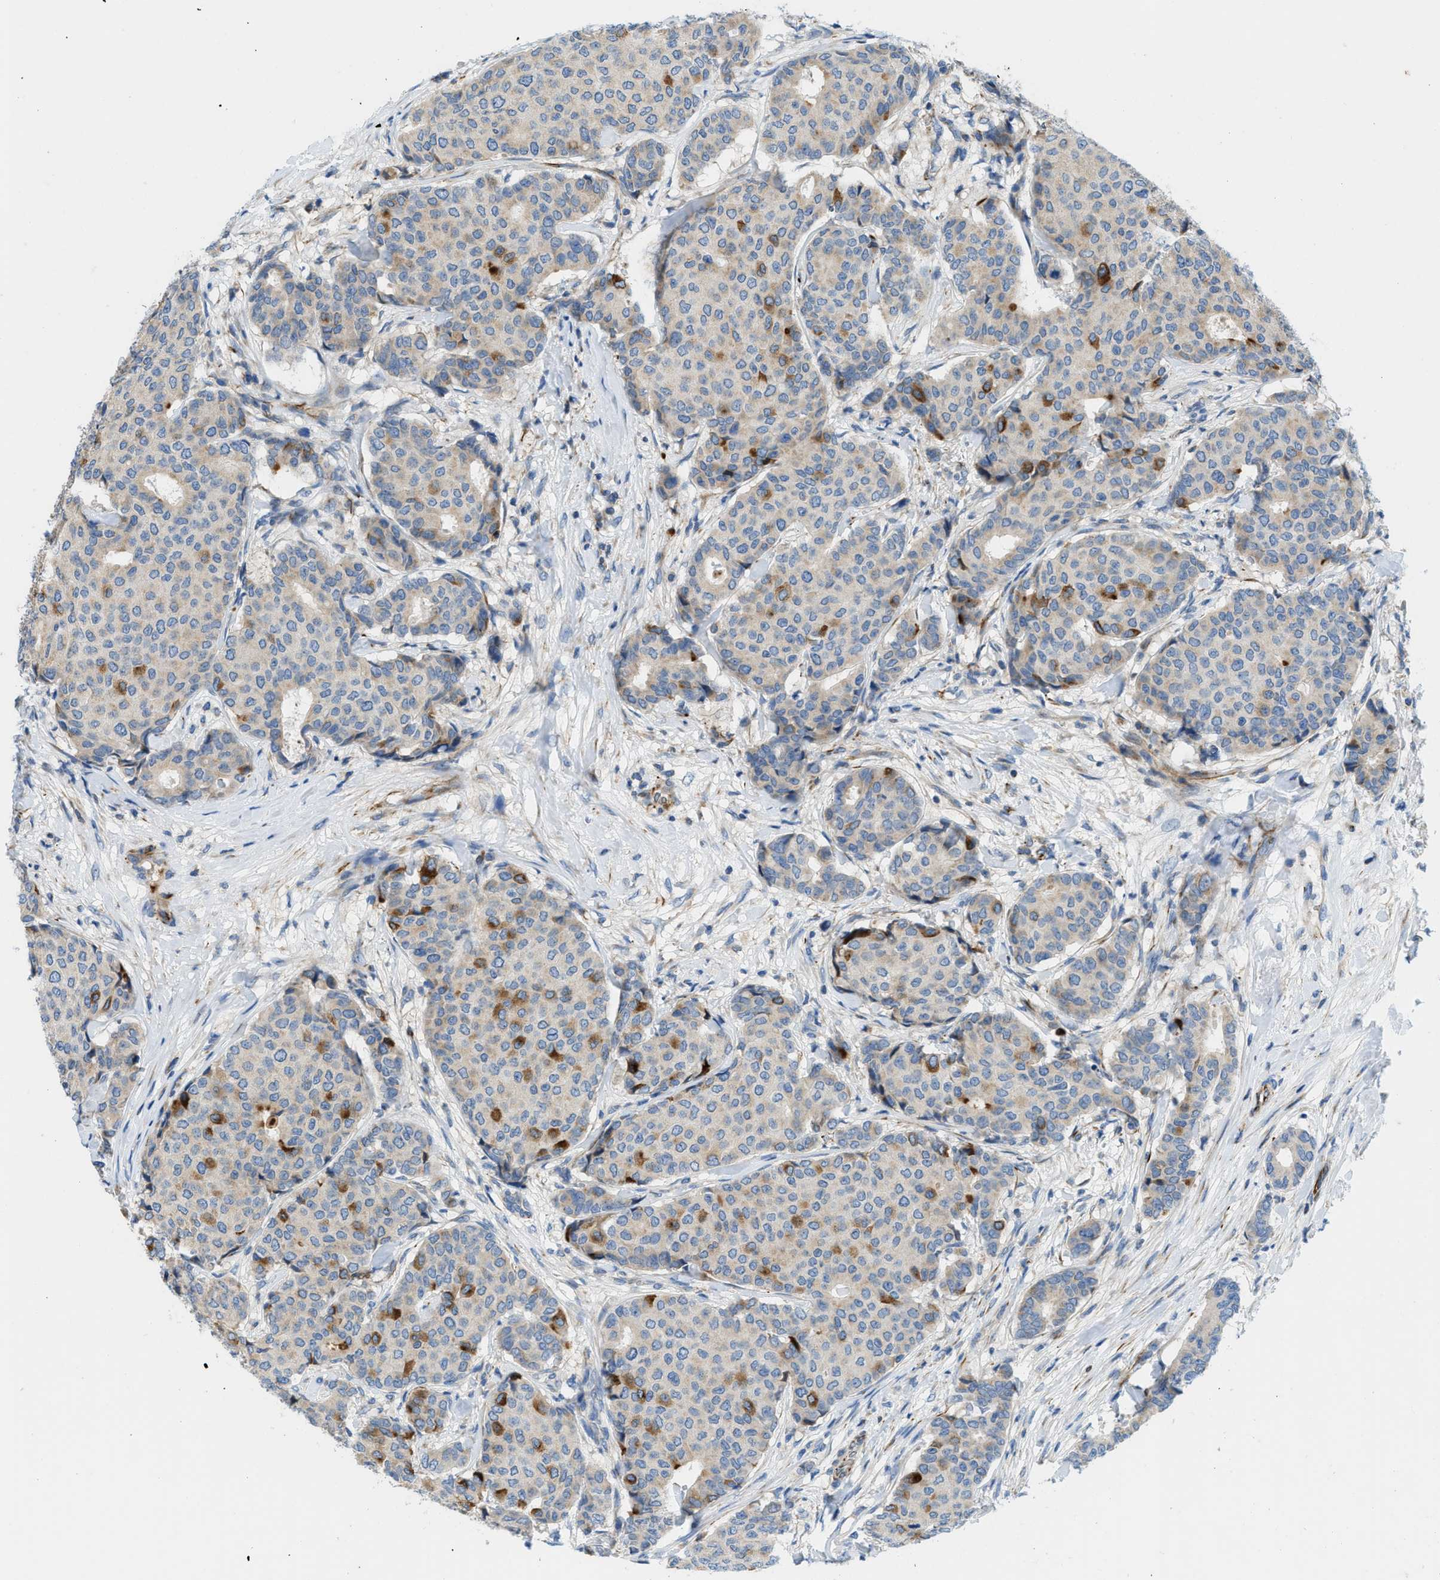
{"staining": {"intensity": "strong", "quantity": "<25%", "location": "cytoplasmic/membranous"}, "tissue": "breast cancer", "cell_type": "Tumor cells", "image_type": "cancer", "snomed": [{"axis": "morphology", "description": "Duct carcinoma"}, {"axis": "topography", "description": "Breast"}], "caption": "An image of breast cancer (intraductal carcinoma) stained for a protein reveals strong cytoplasmic/membranous brown staining in tumor cells. The staining was performed using DAB to visualize the protein expression in brown, while the nuclei were stained in blue with hematoxylin (Magnification: 20x).", "gene": "ZNF831", "patient": {"sex": "female", "age": 75}}